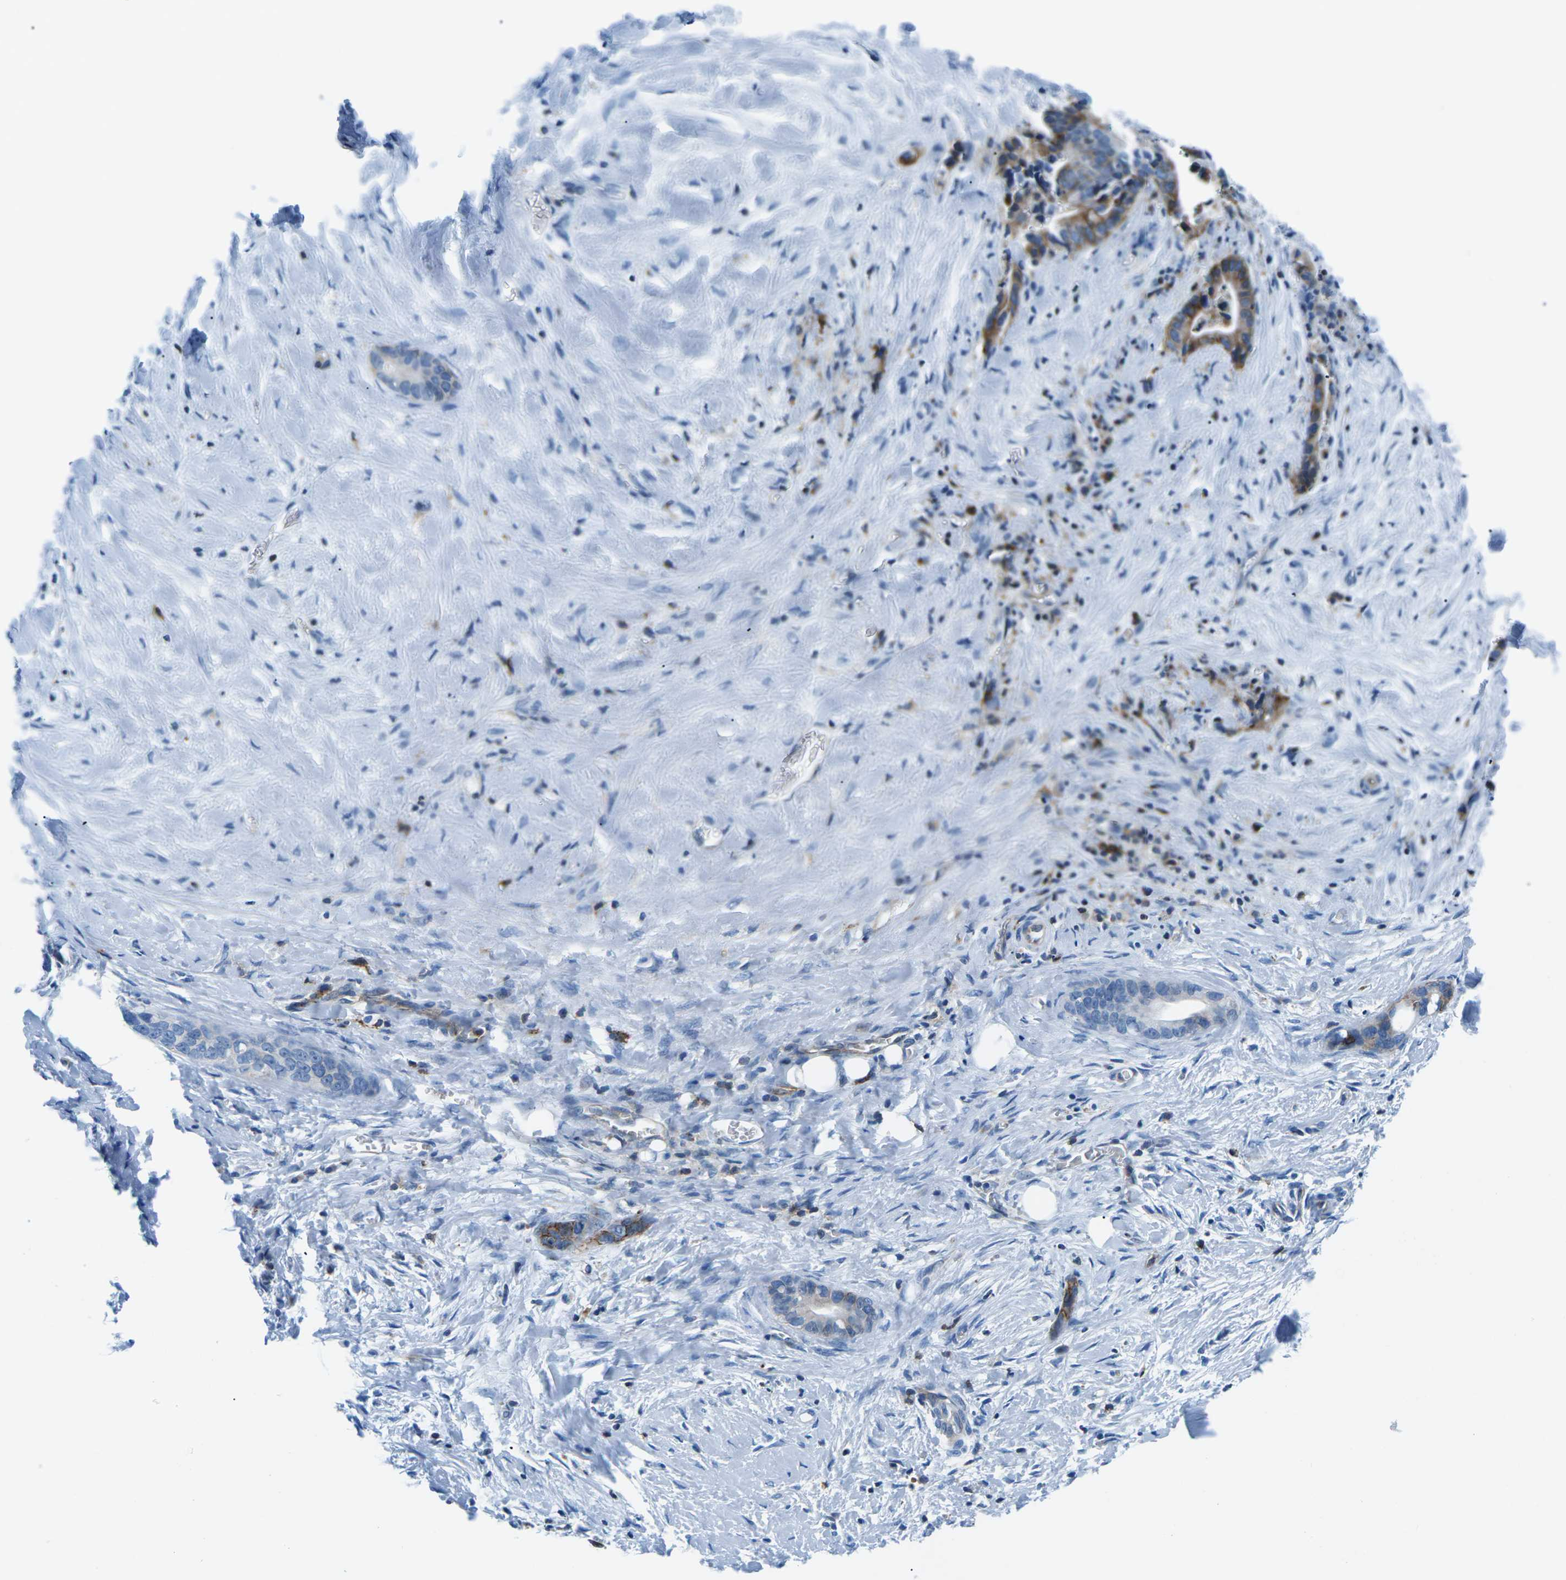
{"staining": {"intensity": "moderate", "quantity": "25%-75%", "location": "cytoplasmic/membranous"}, "tissue": "liver cancer", "cell_type": "Tumor cells", "image_type": "cancer", "snomed": [{"axis": "morphology", "description": "Cholangiocarcinoma"}, {"axis": "topography", "description": "Liver"}], "caption": "Liver cholangiocarcinoma tissue exhibits moderate cytoplasmic/membranous staining in about 25%-75% of tumor cells, visualized by immunohistochemistry.", "gene": "SOCS4", "patient": {"sex": "female", "age": 55}}